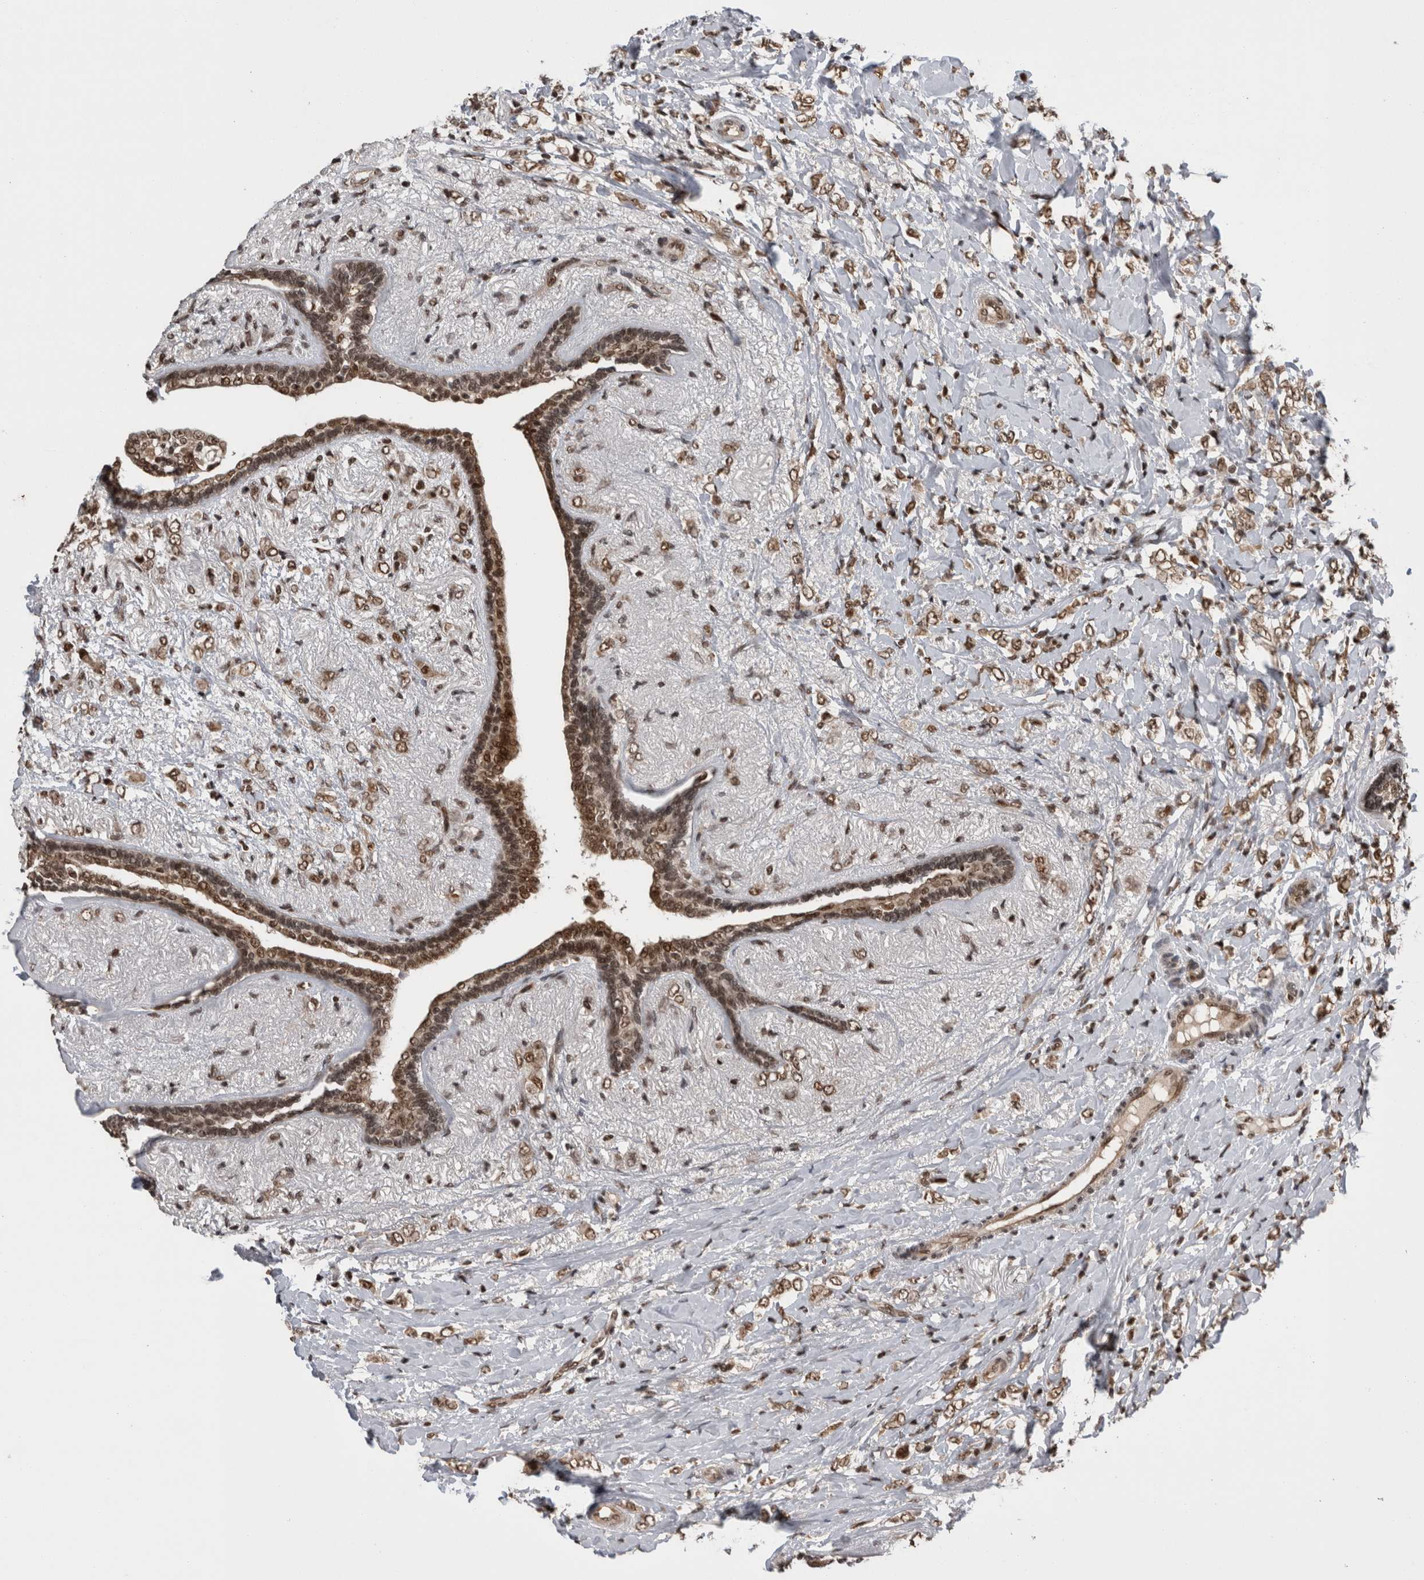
{"staining": {"intensity": "weak", "quantity": ">75%", "location": "nuclear"}, "tissue": "breast cancer", "cell_type": "Tumor cells", "image_type": "cancer", "snomed": [{"axis": "morphology", "description": "Normal tissue, NOS"}, {"axis": "morphology", "description": "Lobular carcinoma"}, {"axis": "topography", "description": "Breast"}], "caption": "Immunohistochemical staining of human breast lobular carcinoma demonstrates low levels of weak nuclear protein expression in approximately >75% of tumor cells.", "gene": "CPSF2", "patient": {"sex": "female", "age": 47}}